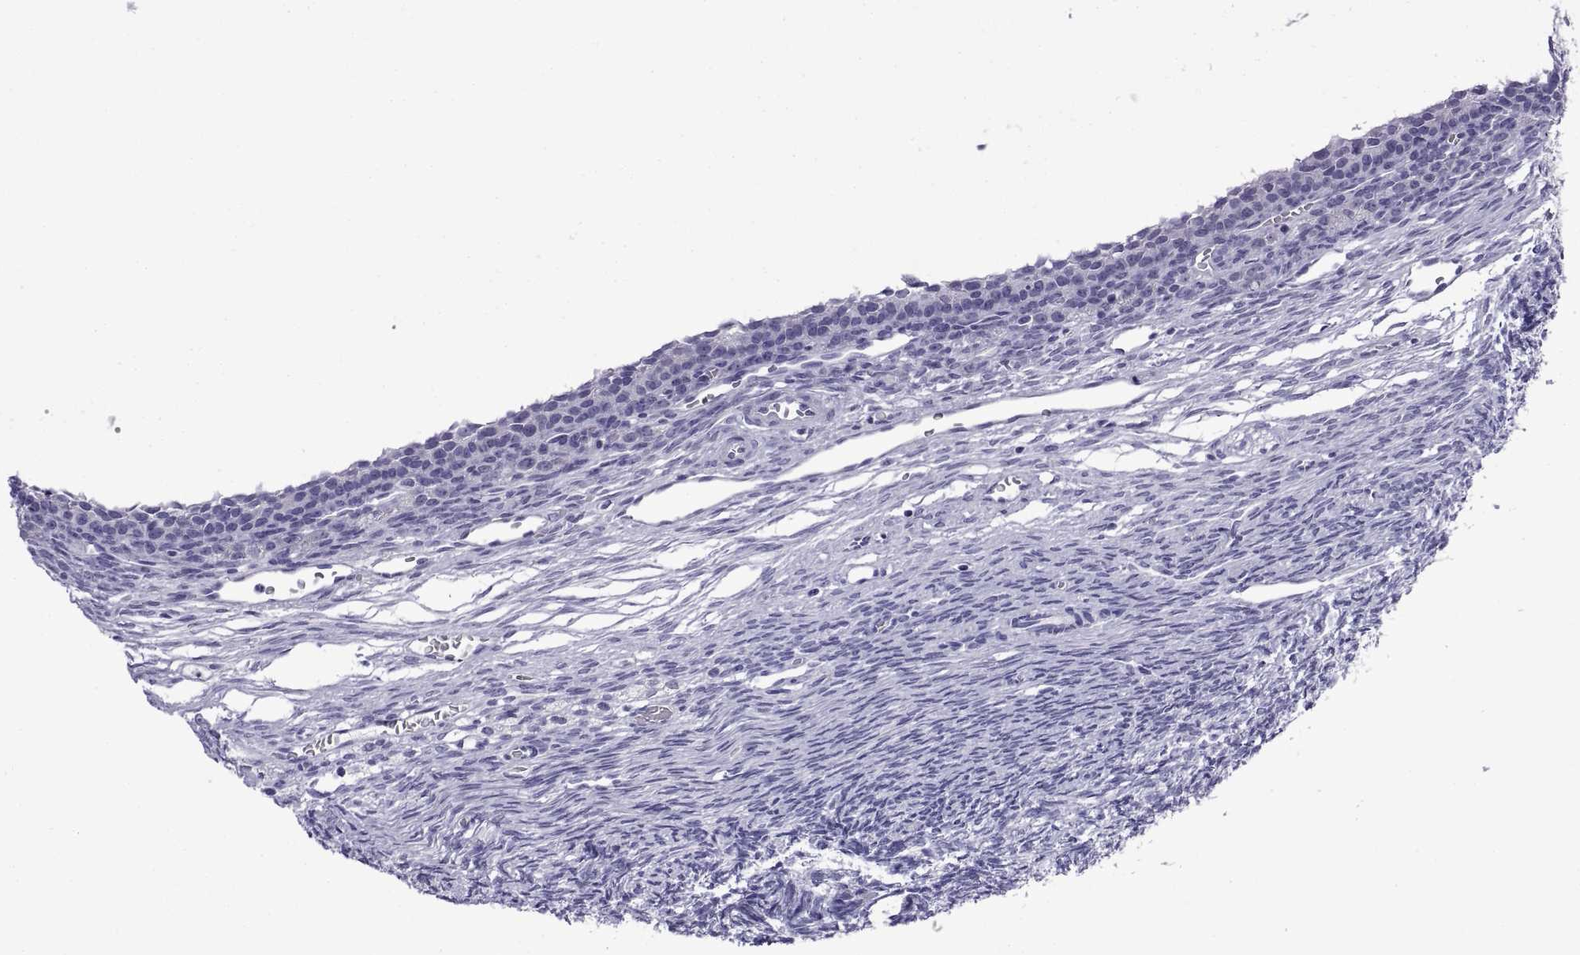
{"staining": {"intensity": "negative", "quantity": "none", "location": "none"}, "tissue": "ovary", "cell_type": "Ovarian stroma cells", "image_type": "normal", "snomed": [{"axis": "morphology", "description": "Normal tissue, NOS"}, {"axis": "topography", "description": "Ovary"}], "caption": "Immunohistochemistry (IHC) image of benign human ovary stained for a protein (brown), which shows no expression in ovarian stroma cells. The staining was performed using DAB to visualize the protein expression in brown, while the nuclei were stained in blue with hematoxylin (Magnification: 20x).", "gene": "CRISP1", "patient": {"sex": "female", "age": 27}}